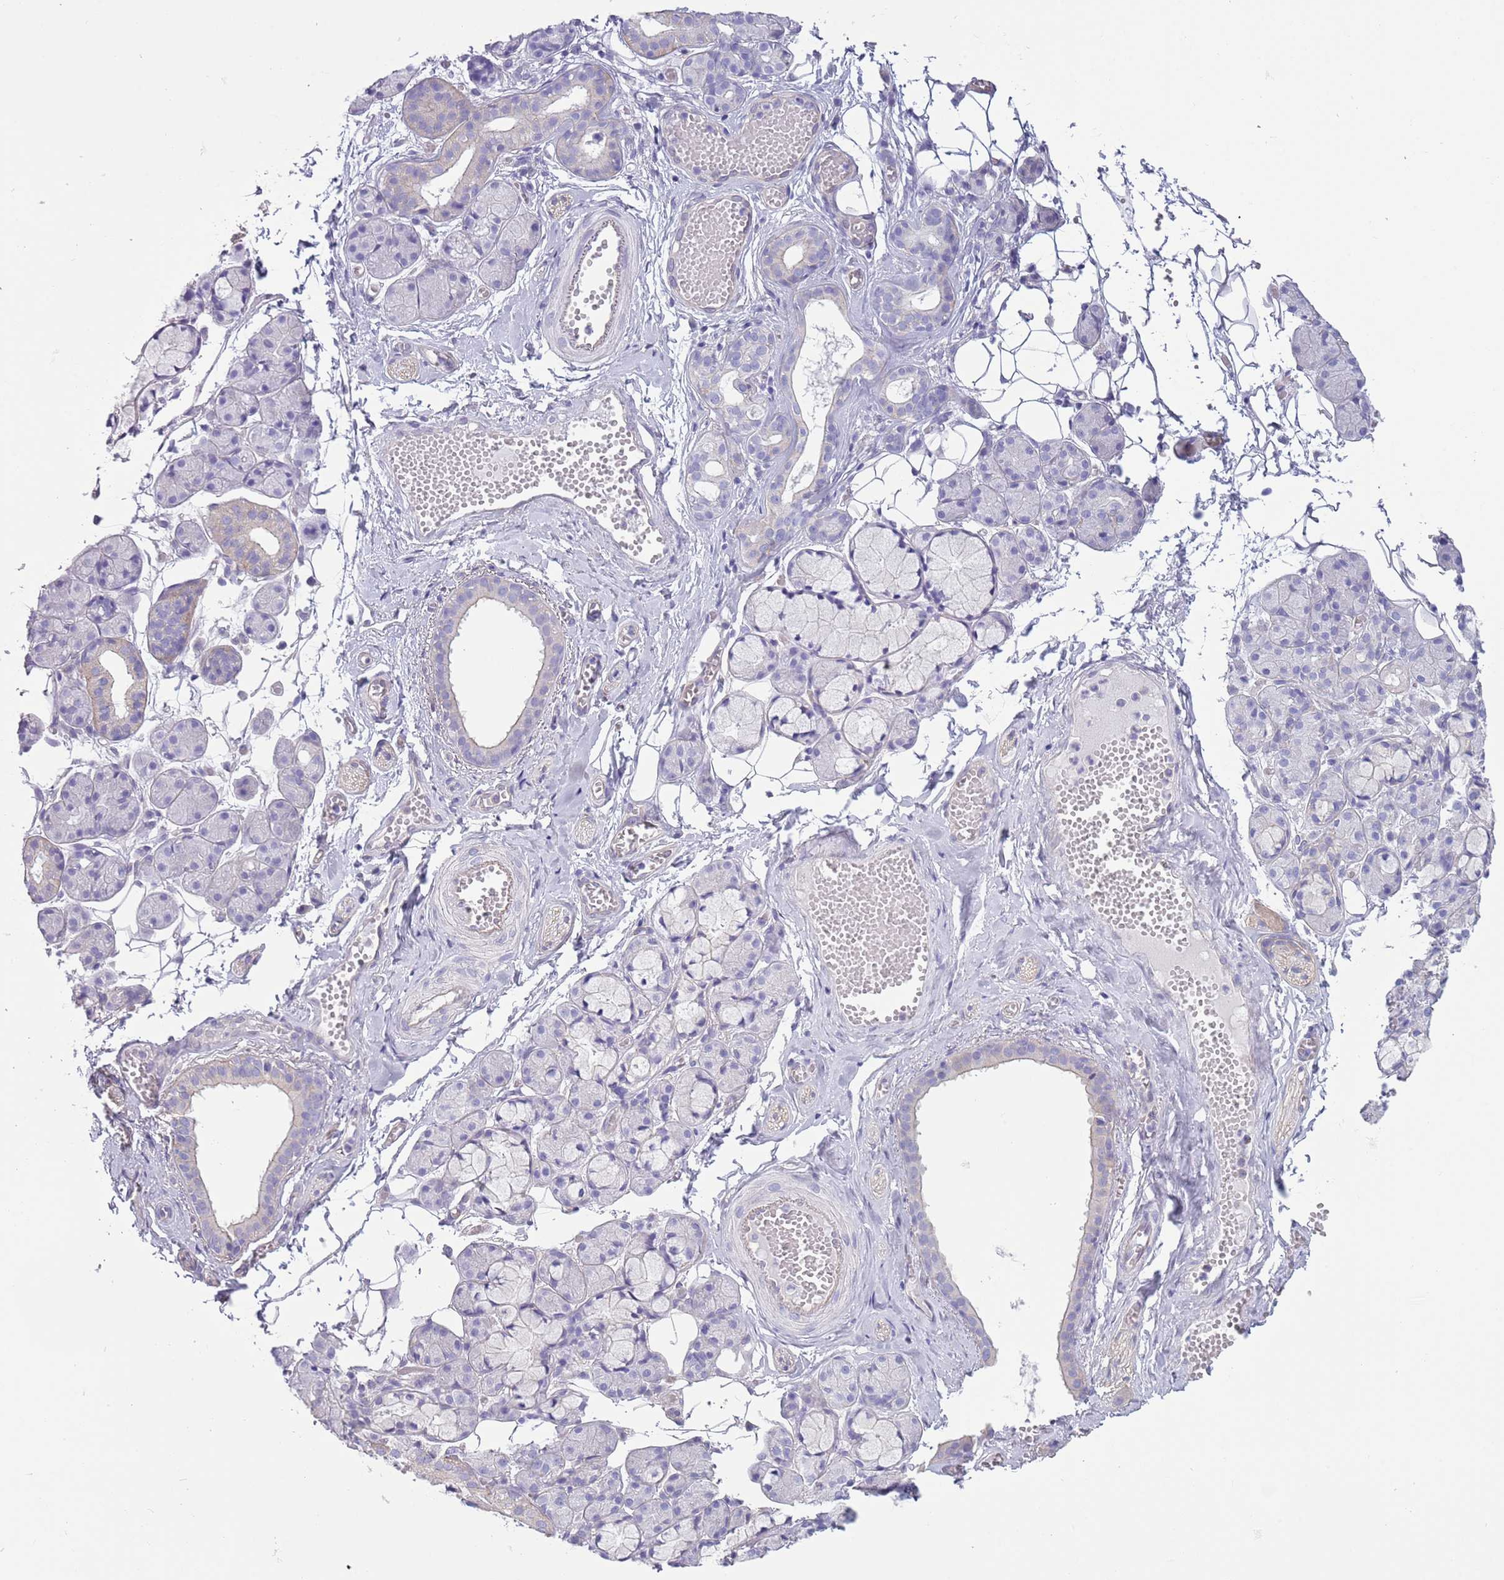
{"staining": {"intensity": "weak", "quantity": "<25%", "location": "cytoplasmic/membranous"}, "tissue": "salivary gland", "cell_type": "Glandular cells", "image_type": "normal", "snomed": [{"axis": "morphology", "description": "Normal tissue, NOS"}, {"axis": "topography", "description": "Salivary gland"}], "caption": "The photomicrograph demonstrates no staining of glandular cells in normal salivary gland. (DAB IHC, high magnification).", "gene": "RBP3", "patient": {"sex": "male", "age": 63}}